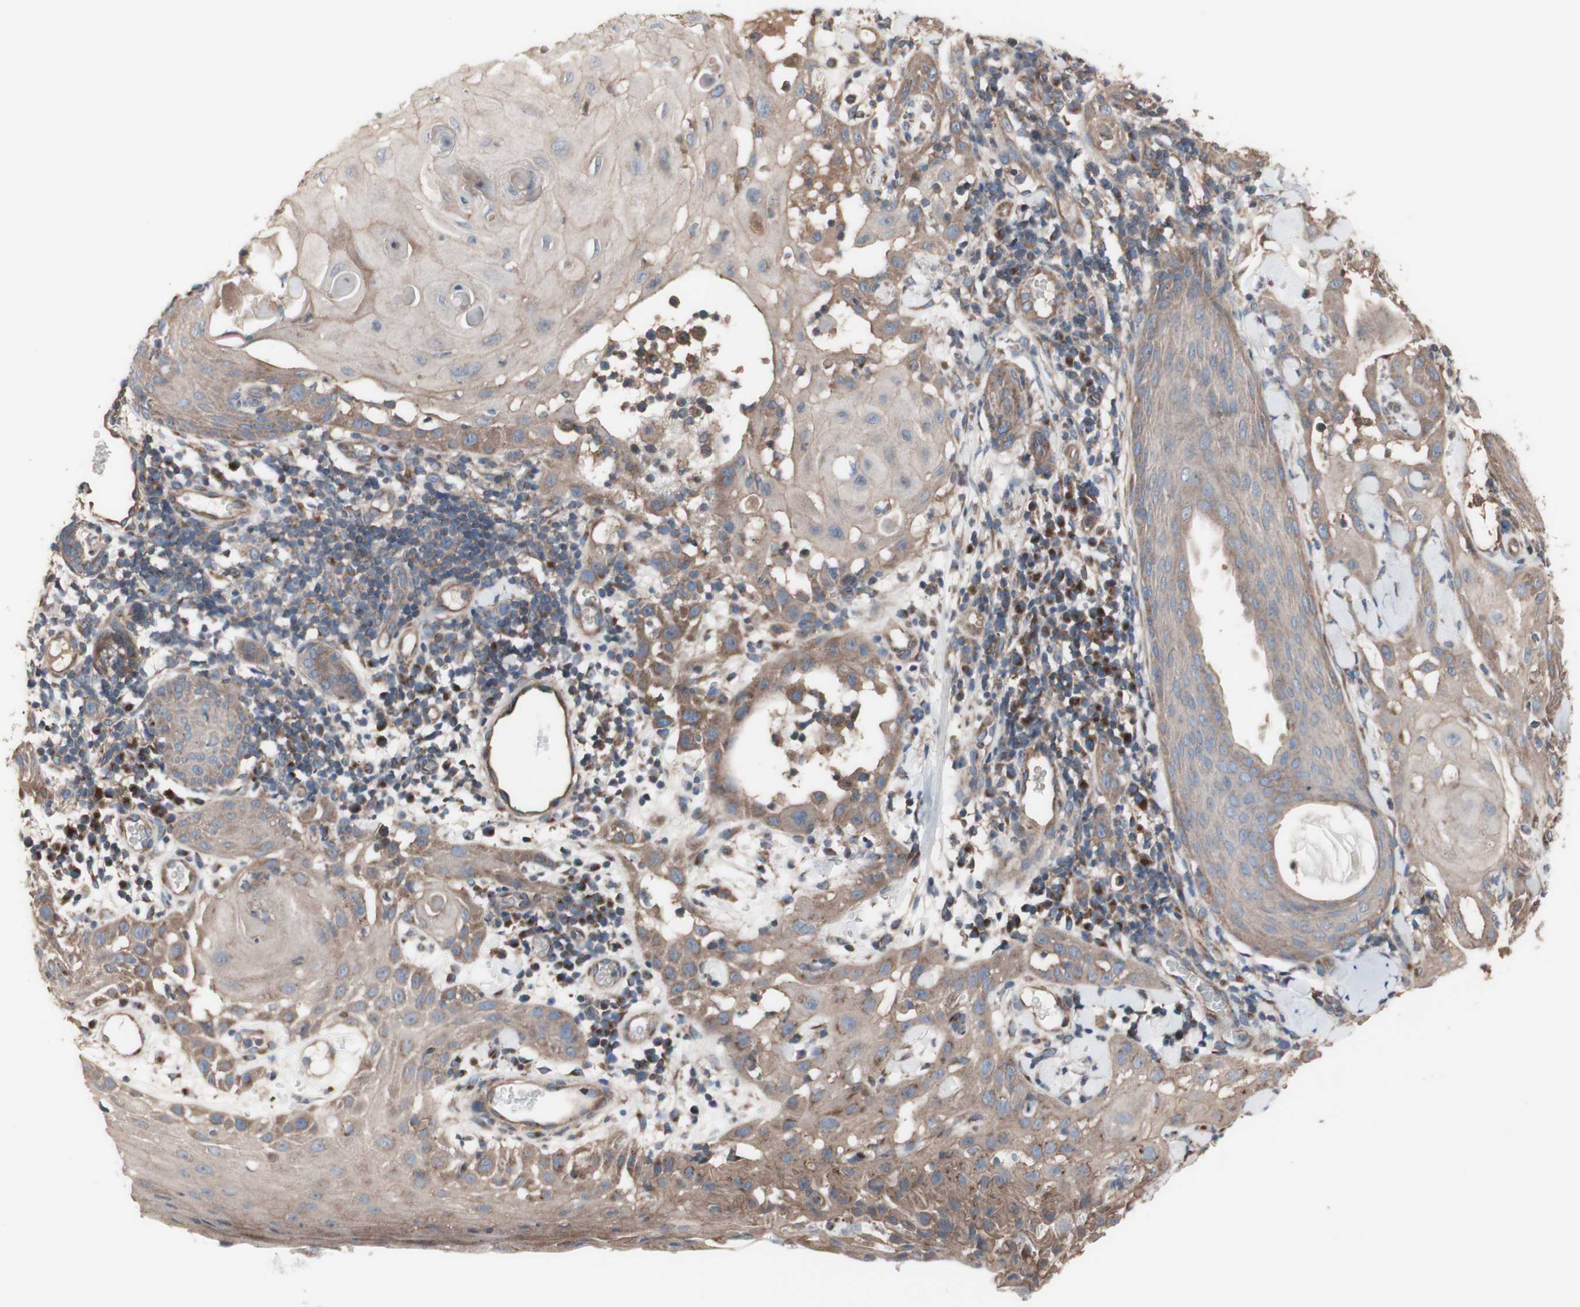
{"staining": {"intensity": "weak", "quantity": ">75%", "location": "cytoplasmic/membranous"}, "tissue": "skin cancer", "cell_type": "Tumor cells", "image_type": "cancer", "snomed": [{"axis": "morphology", "description": "Squamous cell carcinoma, NOS"}, {"axis": "topography", "description": "Skin"}], "caption": "High-power microscopy captured an IHC micrograph of squamous cell carcinoma (skin), revealing weak cytoplasmic/membranous expression in approximately >75% of tumor cells. Ihc stains the protein in brown and the nuclei are stained blue.", "gene": "COPB1", "patient": {"sex": "male", "age": 24}}